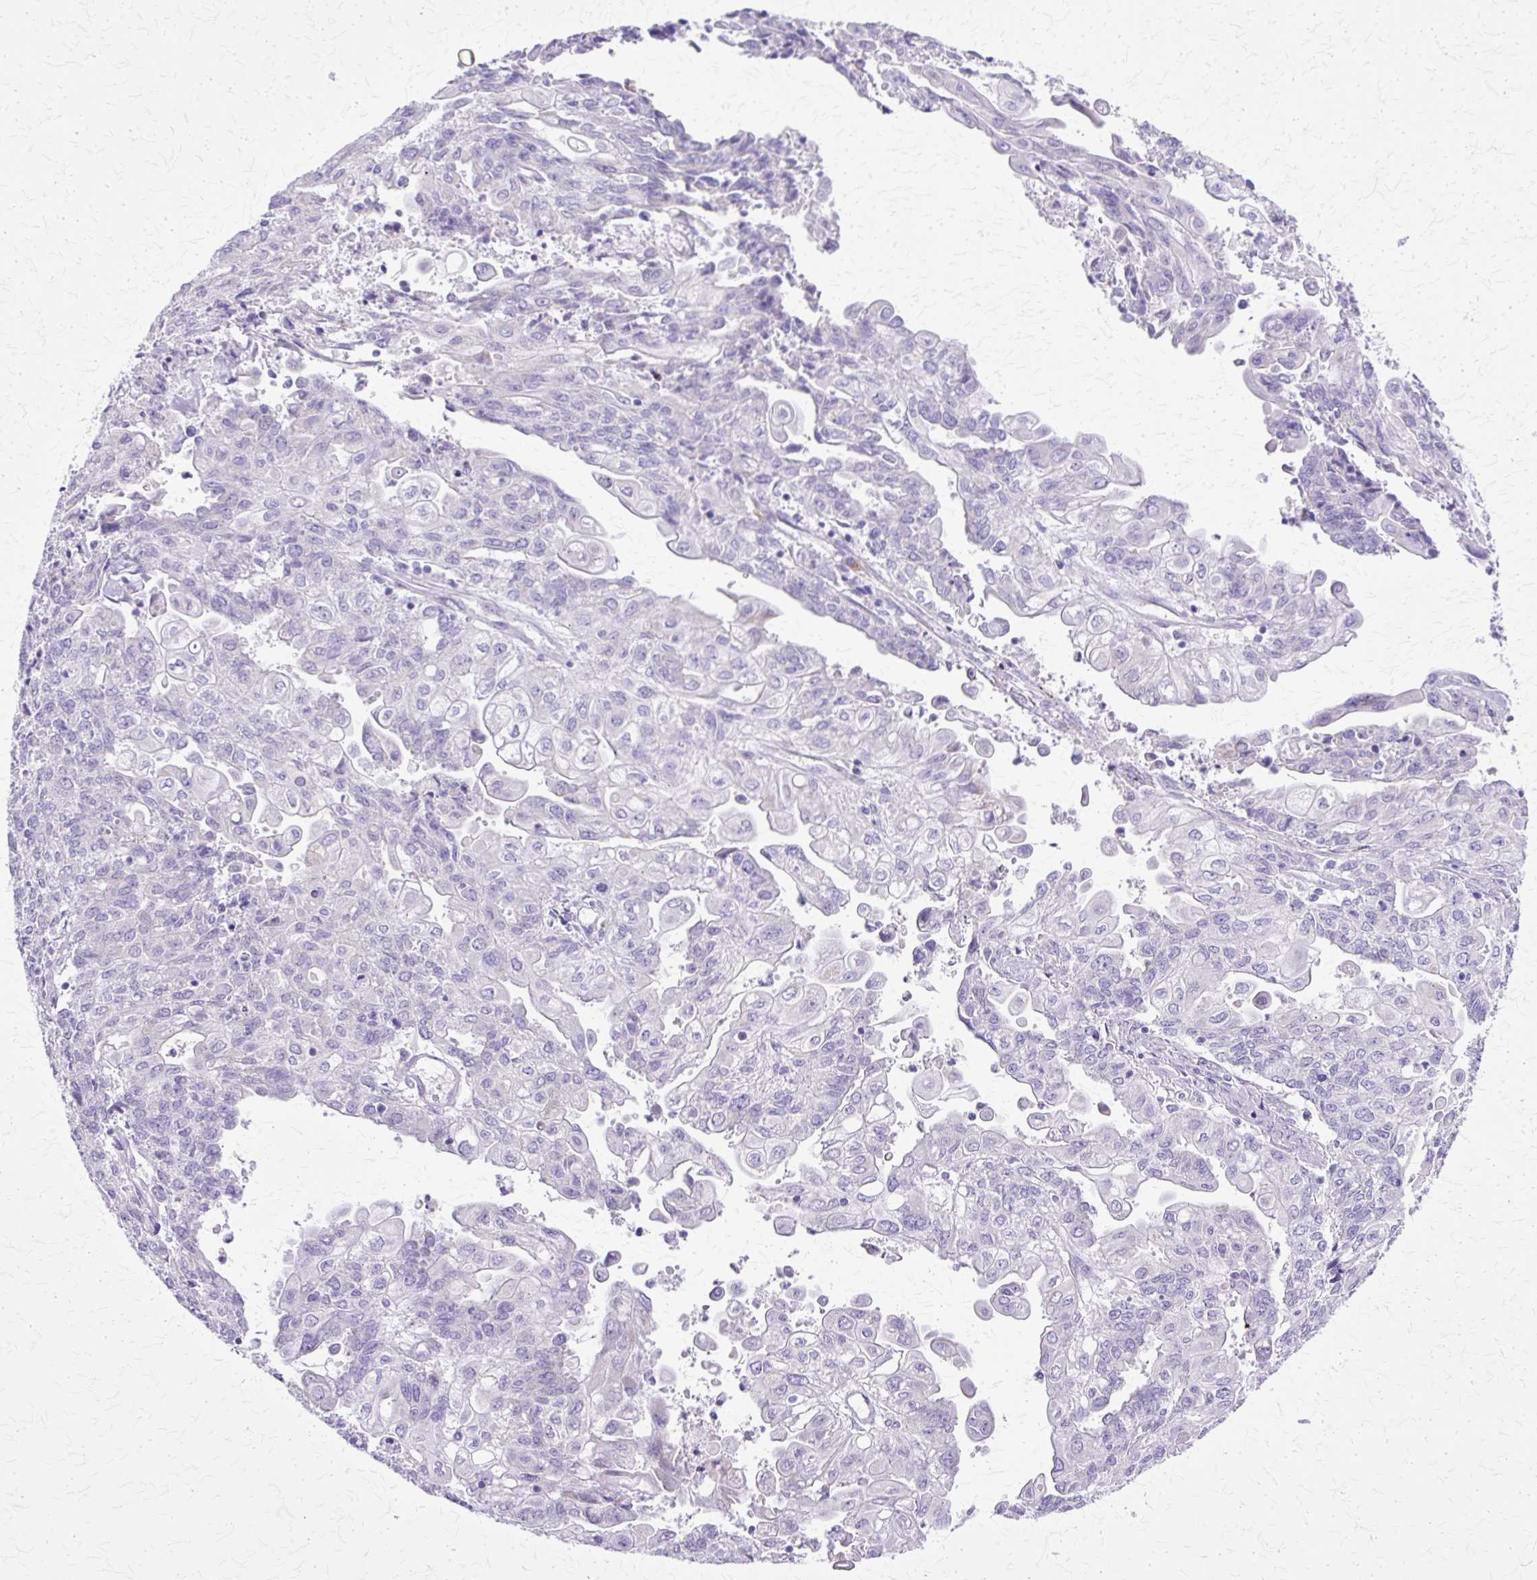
{"staining": {"intensity": "negative", "quantity": "none", "location": "none"}, "tissue": "endometrial cancer", "cell_type": "Tumor cells", "image_type": "cancer", "snomed": [{"axis": "morphology", "description": "Adenocarcinoma, NOS"}, {"axis": "topography", "description": "Endometrium"}], "caption": "This is an immunohistochemistry histopathology image of adenocarcinoma (endometrial). There is no expression in tumor cells.", "gene": "TBC1D3G", "patient": {"sex": "female", "age": 54}}